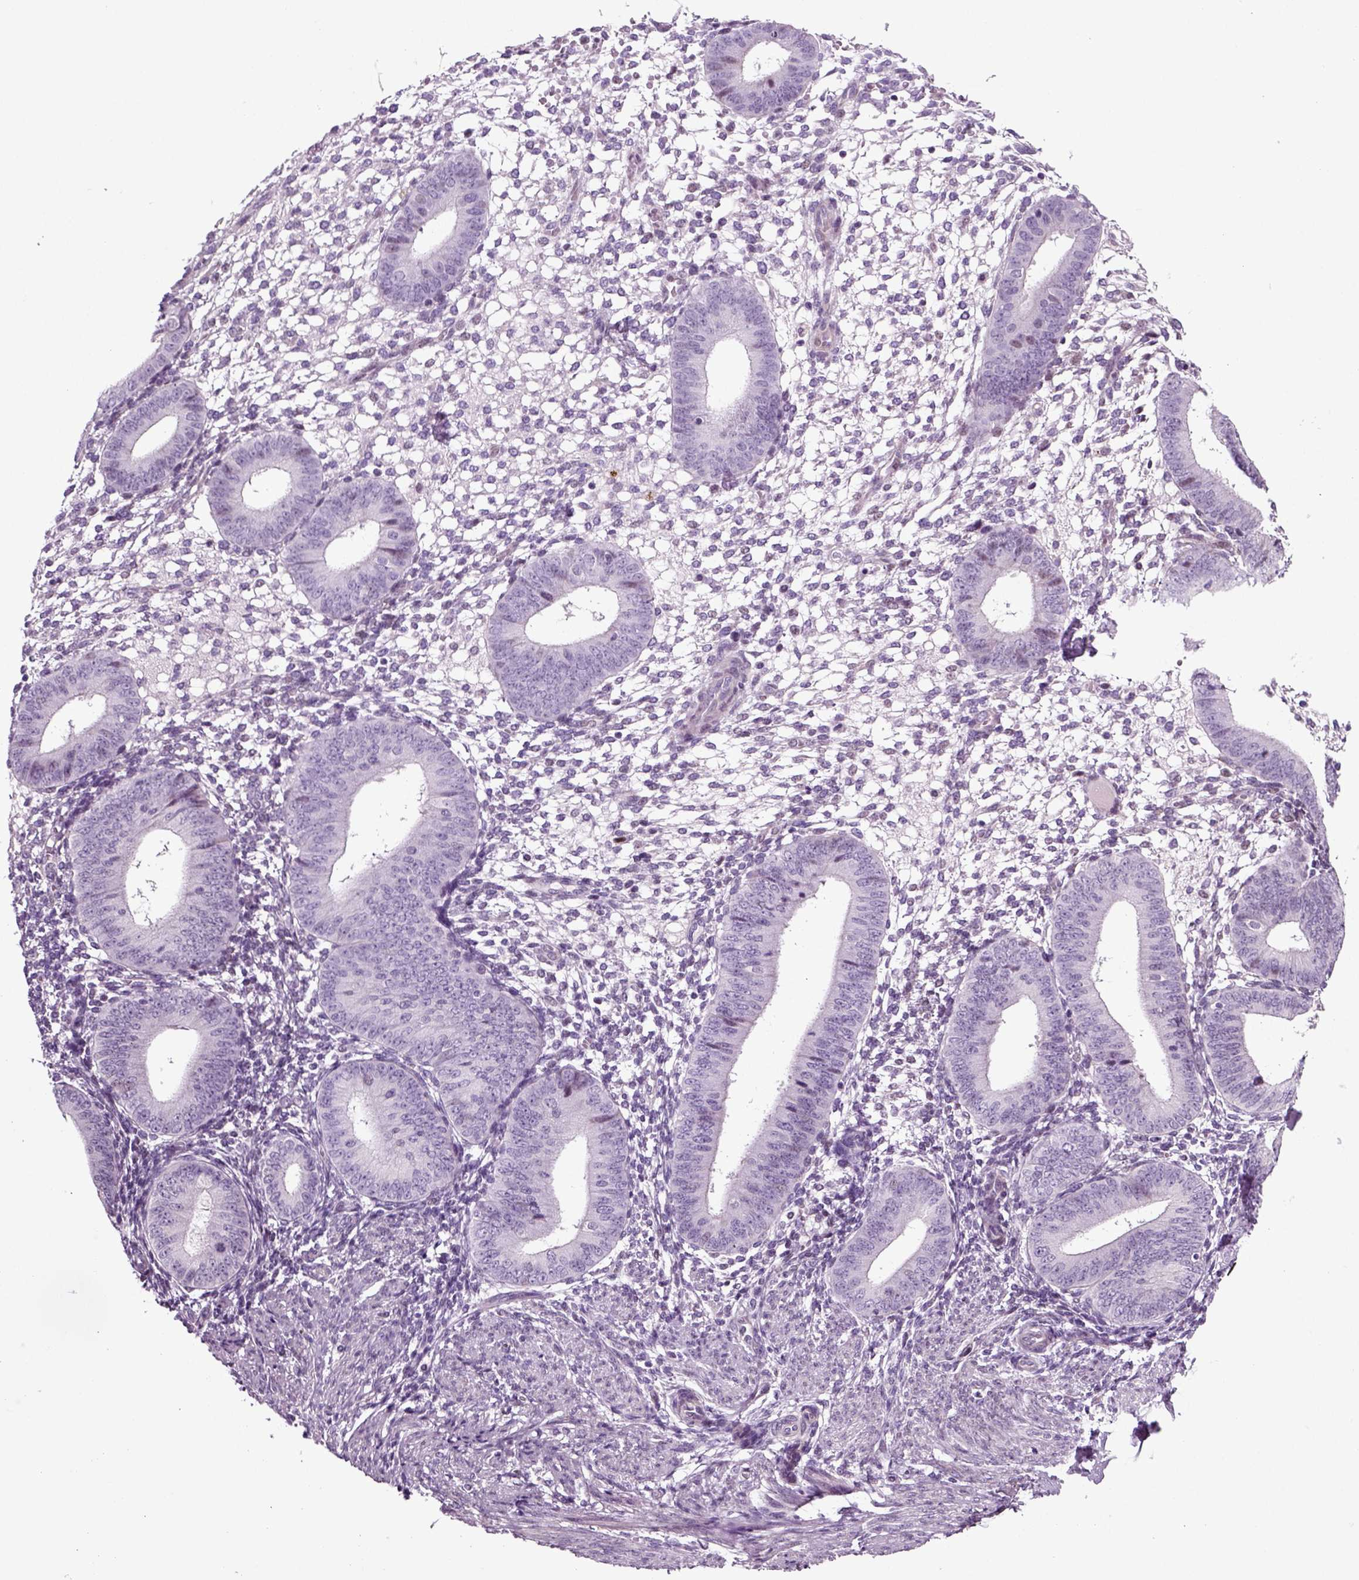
{"staining": {"intensity": "negative", "quantity": "none", "location": "none"}, "tissue": "endometrium", "cell_type": "Cells in endometrial stroma", "image_type": "normal", "snomed": [{"axis": "morphology", "description": "Normal tissue, NOS"}, {"axis": "topography", "description": "Endometrium"}], "caption": "This is an IHC image of unremarkable endometrium. There is no expression in cells in endometrial stroma.", "gene": "ARID3A", "patient": {"sex": "female", "age": 39}}